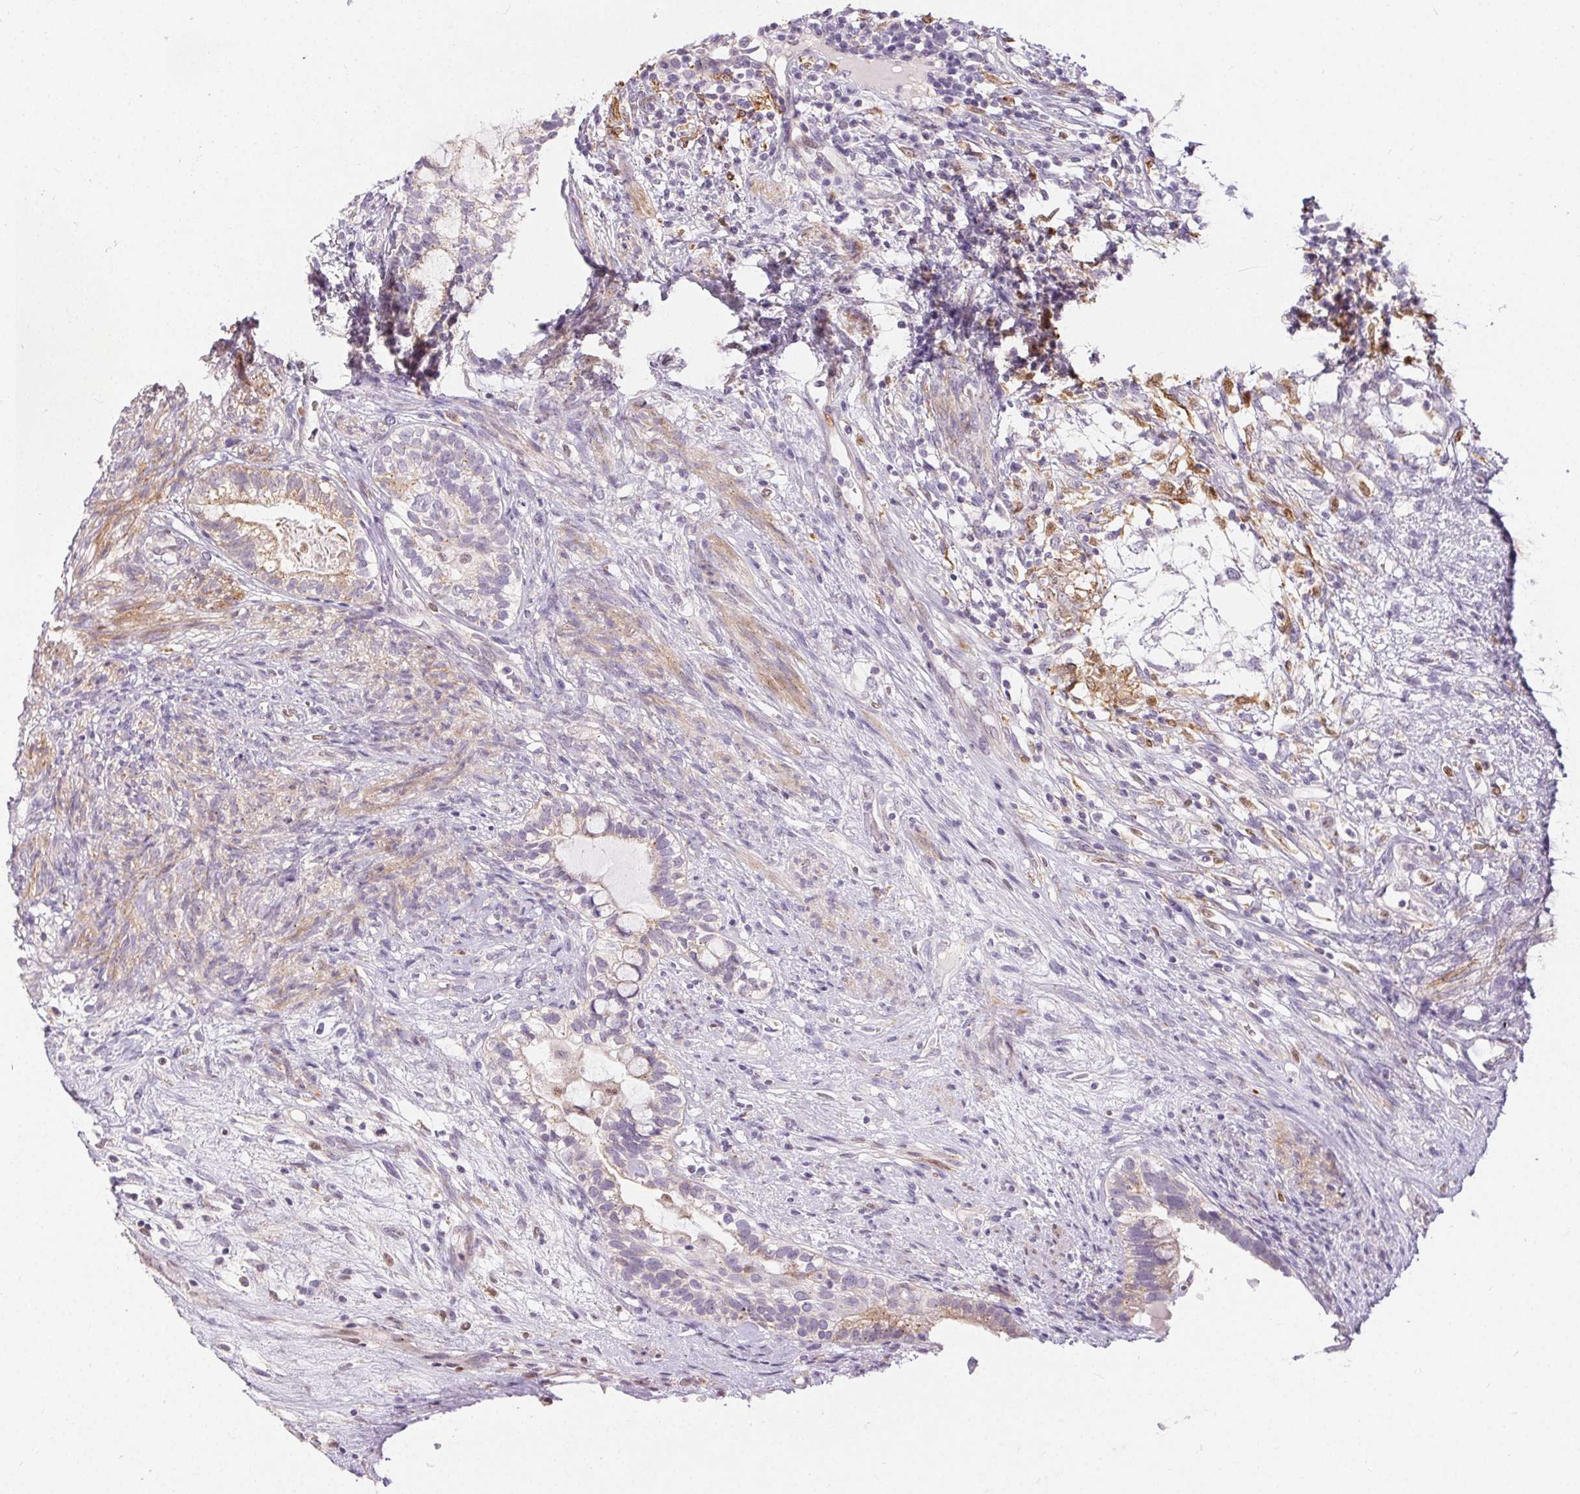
{"staining": {"intensity": "moderate", "quantity": "<25%", "location": "cytoplasmic/membranous"}, "tissue": "testis cancer", "cell_type": "Tumor cells", "image_type": "cancer", "snomed": [{"axis": "morphology", "description": "Seminoma, NOS"}, {"axis": "morphology", "description": "Carcinoma, Embryonal, NOS"}, {"axis": "topography", "description": "Testis"}], "caption": "DAB (3,3'-diaminobenzidine) immunohistochemical staining of human testis cancer (embryonal carcinoma) shows moderate cytoplasmic/membranous protein staining in about <25% of tumor cells. The protein is shown in brown color, while the nuclei are stained blue.", "gene": "RPGRIP1", "patient": {"sex": "male", "age": 41}}